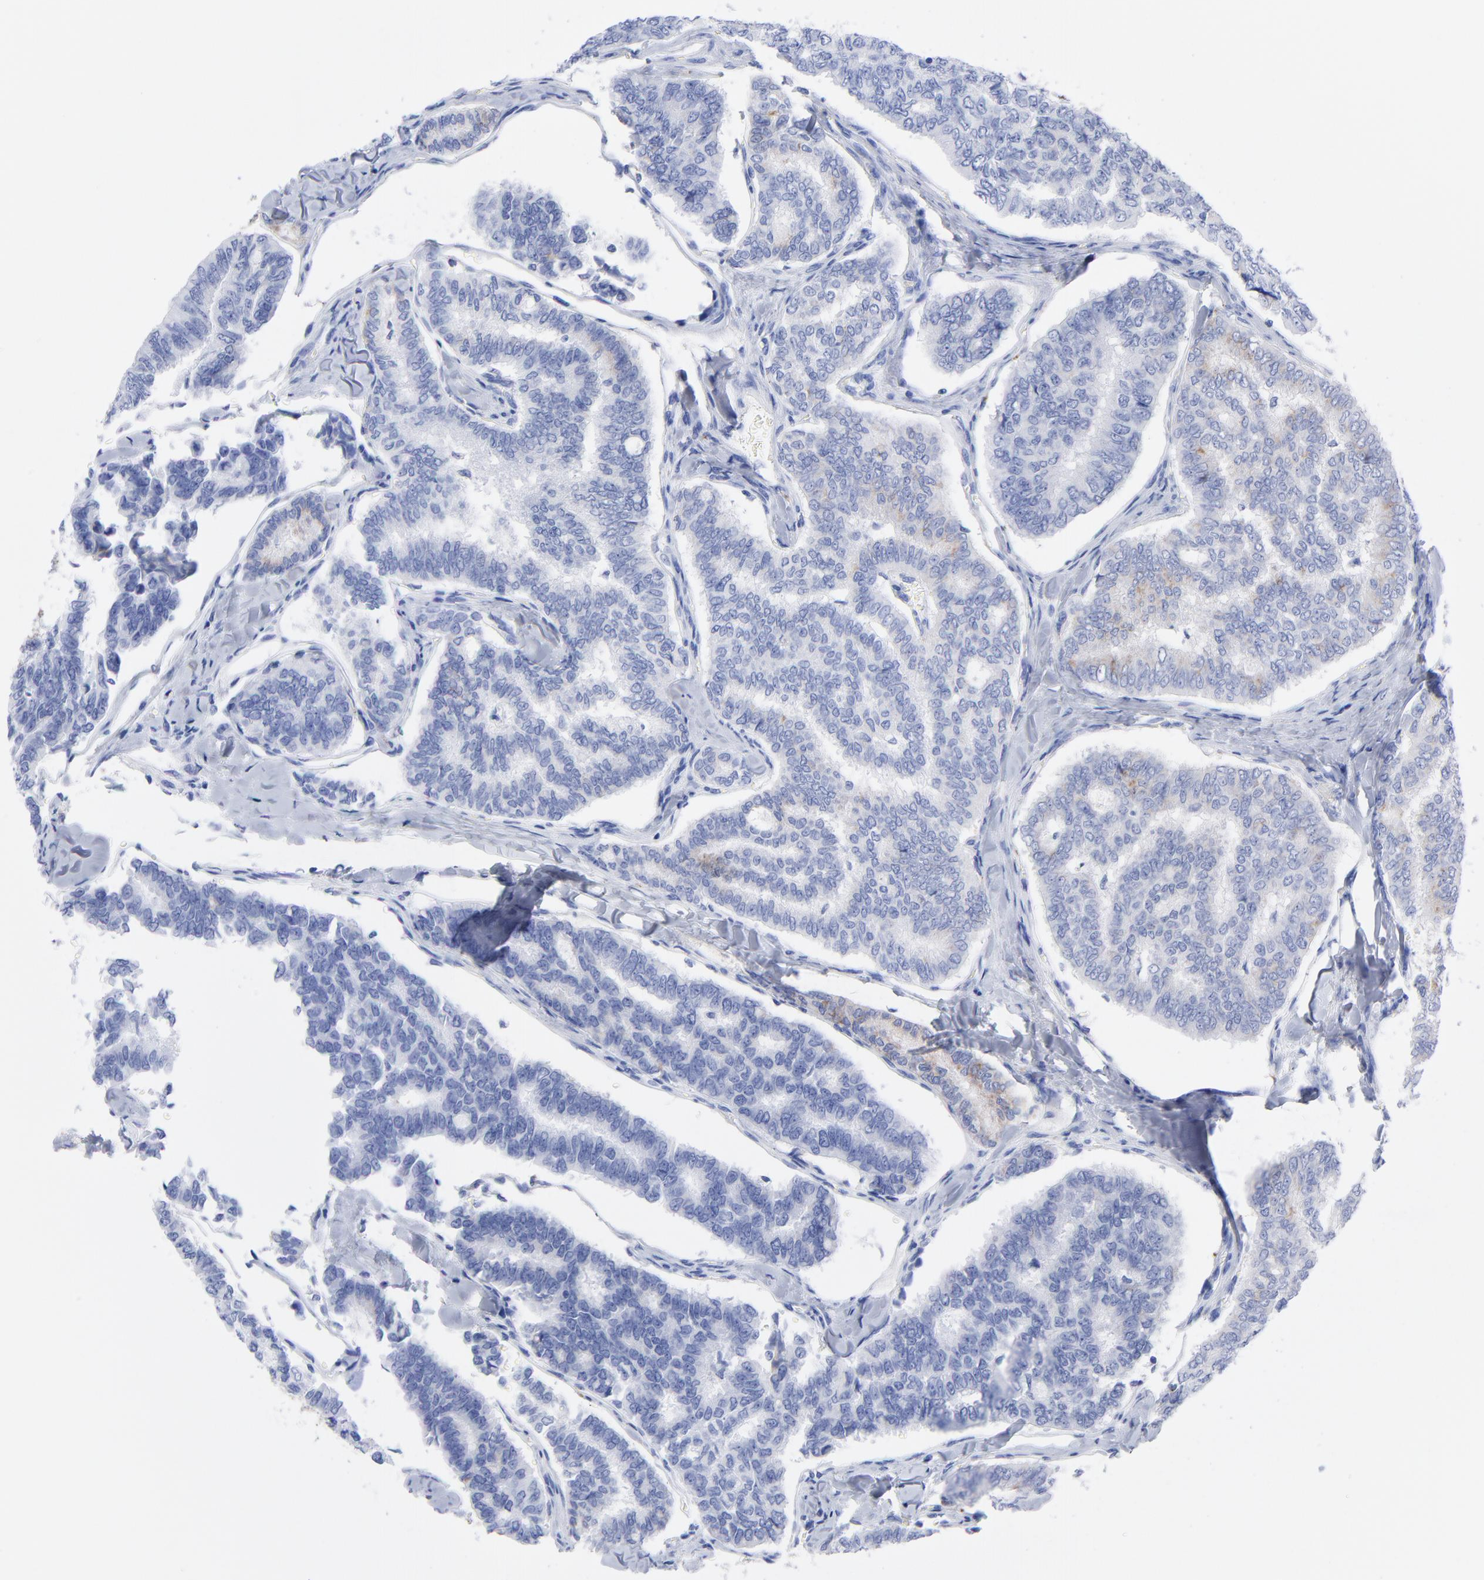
{"staining": {"intensity": "weak", "quantity": "<25%", "location": "cytoplasmic/membranous"}, "tissue": "thyroid cancer", "cell_type": "Tumor cells", "image_type": "cancer", "snomed": [{"axis": "morphology", "description": "Papillary adenocarcinoma, NOS"}, {"axis": "topography", "description": "Thyroid gland"}], "caption": "Tumor cells are negative for brown protein staining in papillary adenocarcinoma (thyroid).", "gene": "CPVL", "patient": {"sex": "female", "age": 35}}